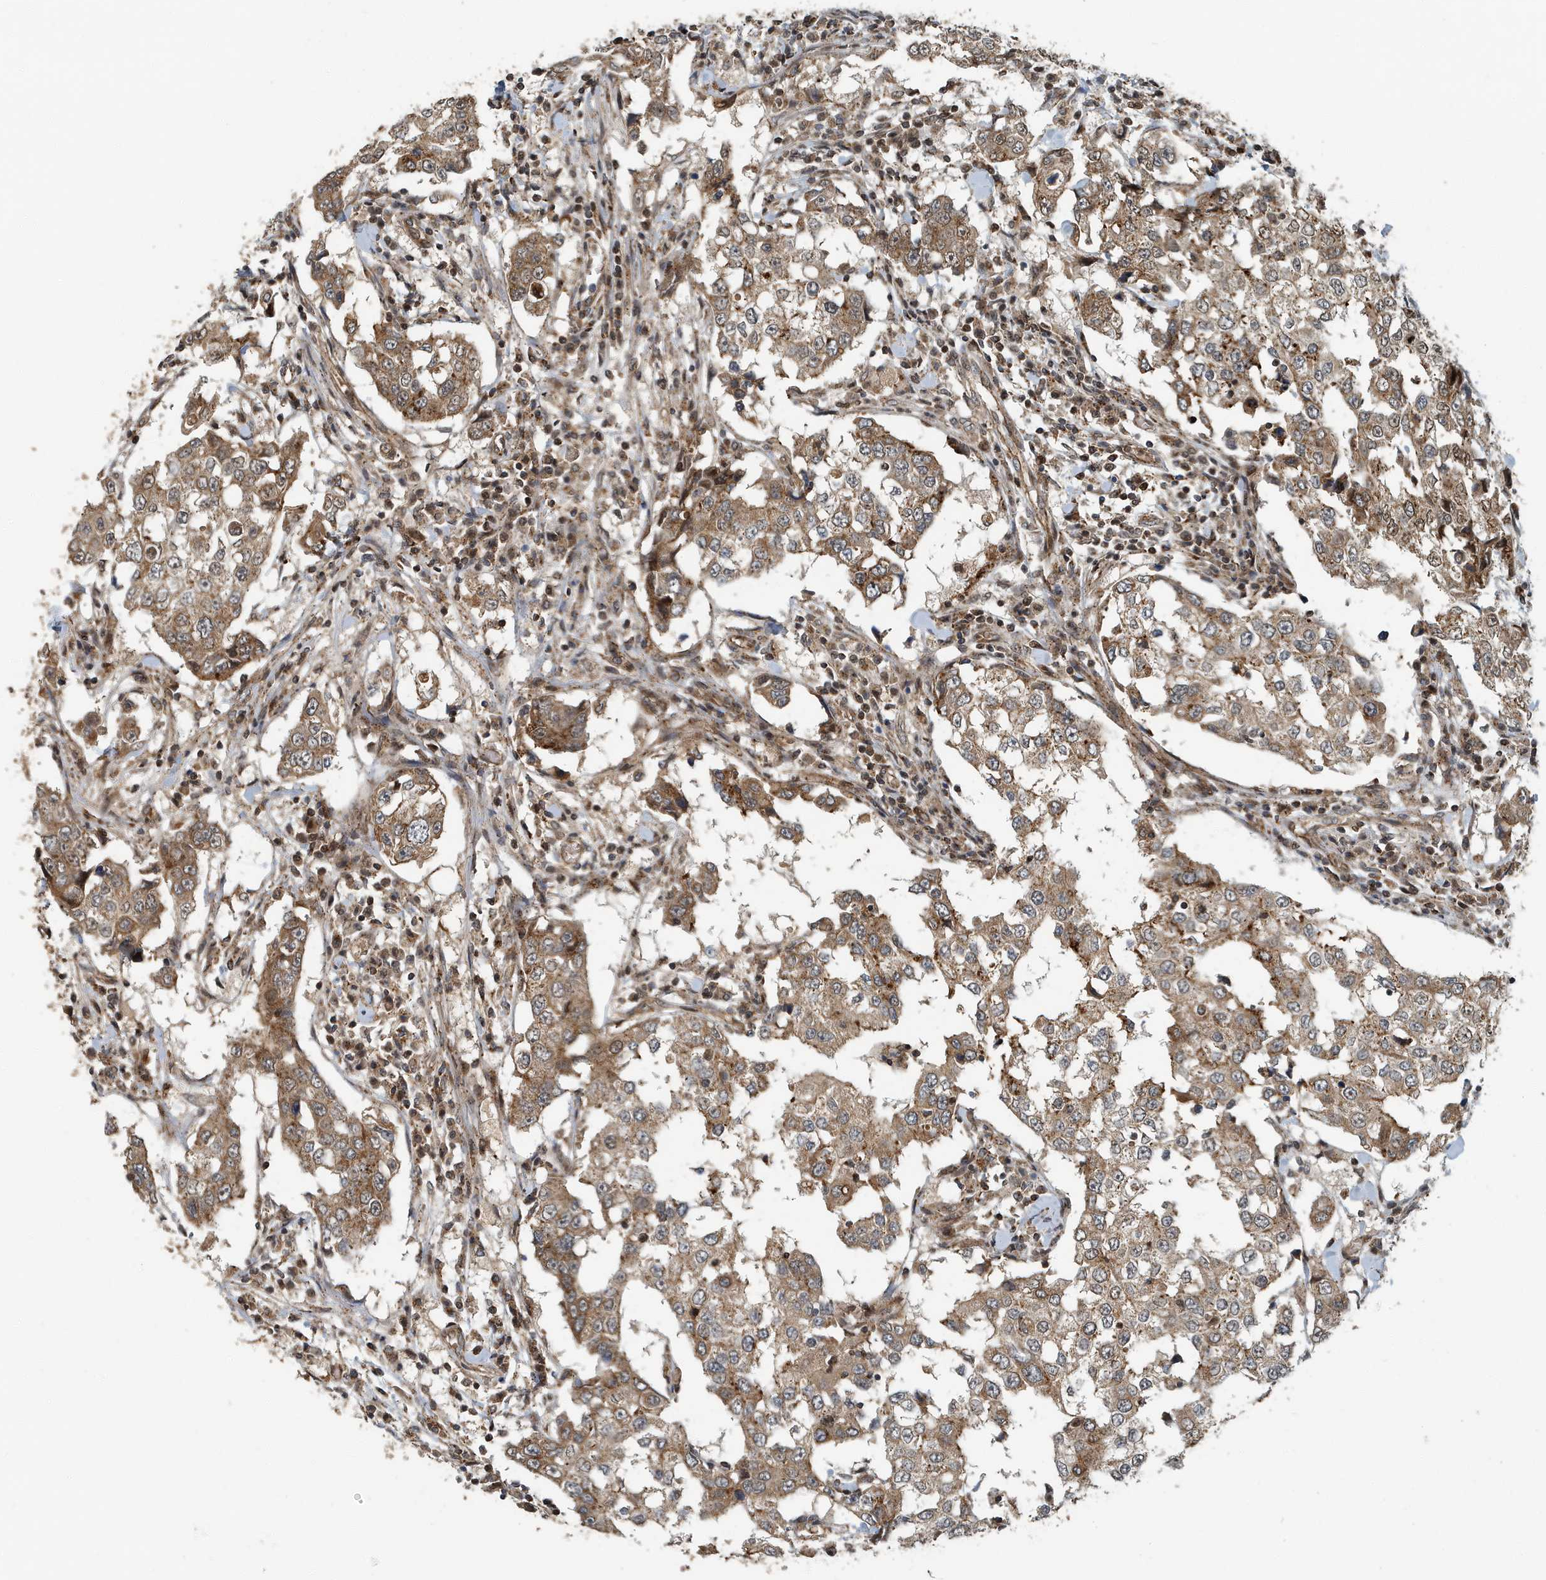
{"staining": {"intensity": "strong", "quantity": ">75%", "location": "cytoplasmic/membranous"}, "tissue": "breast cancer", "cell_type": "Tumor cells", "image_type": "cancer", "snomed": [{"axis": "morphology", "description": "Duct carcinoma"}, {"axis": "topography", "description": "Breast"}], "caption": "Immunohistochemistry image of neoplastic tissue: human breast cancer (invasive ductal carcinoma) stained using immunohistochemistry (IHC) reveals high levels of strong protein expression localized specifically in the cytoplasmic/membranous of tumor cells, appearing as a cytoplasmic/membranous brown color.", "gene": "KIF15", "patient": {"sex": "female", "age": 27}}